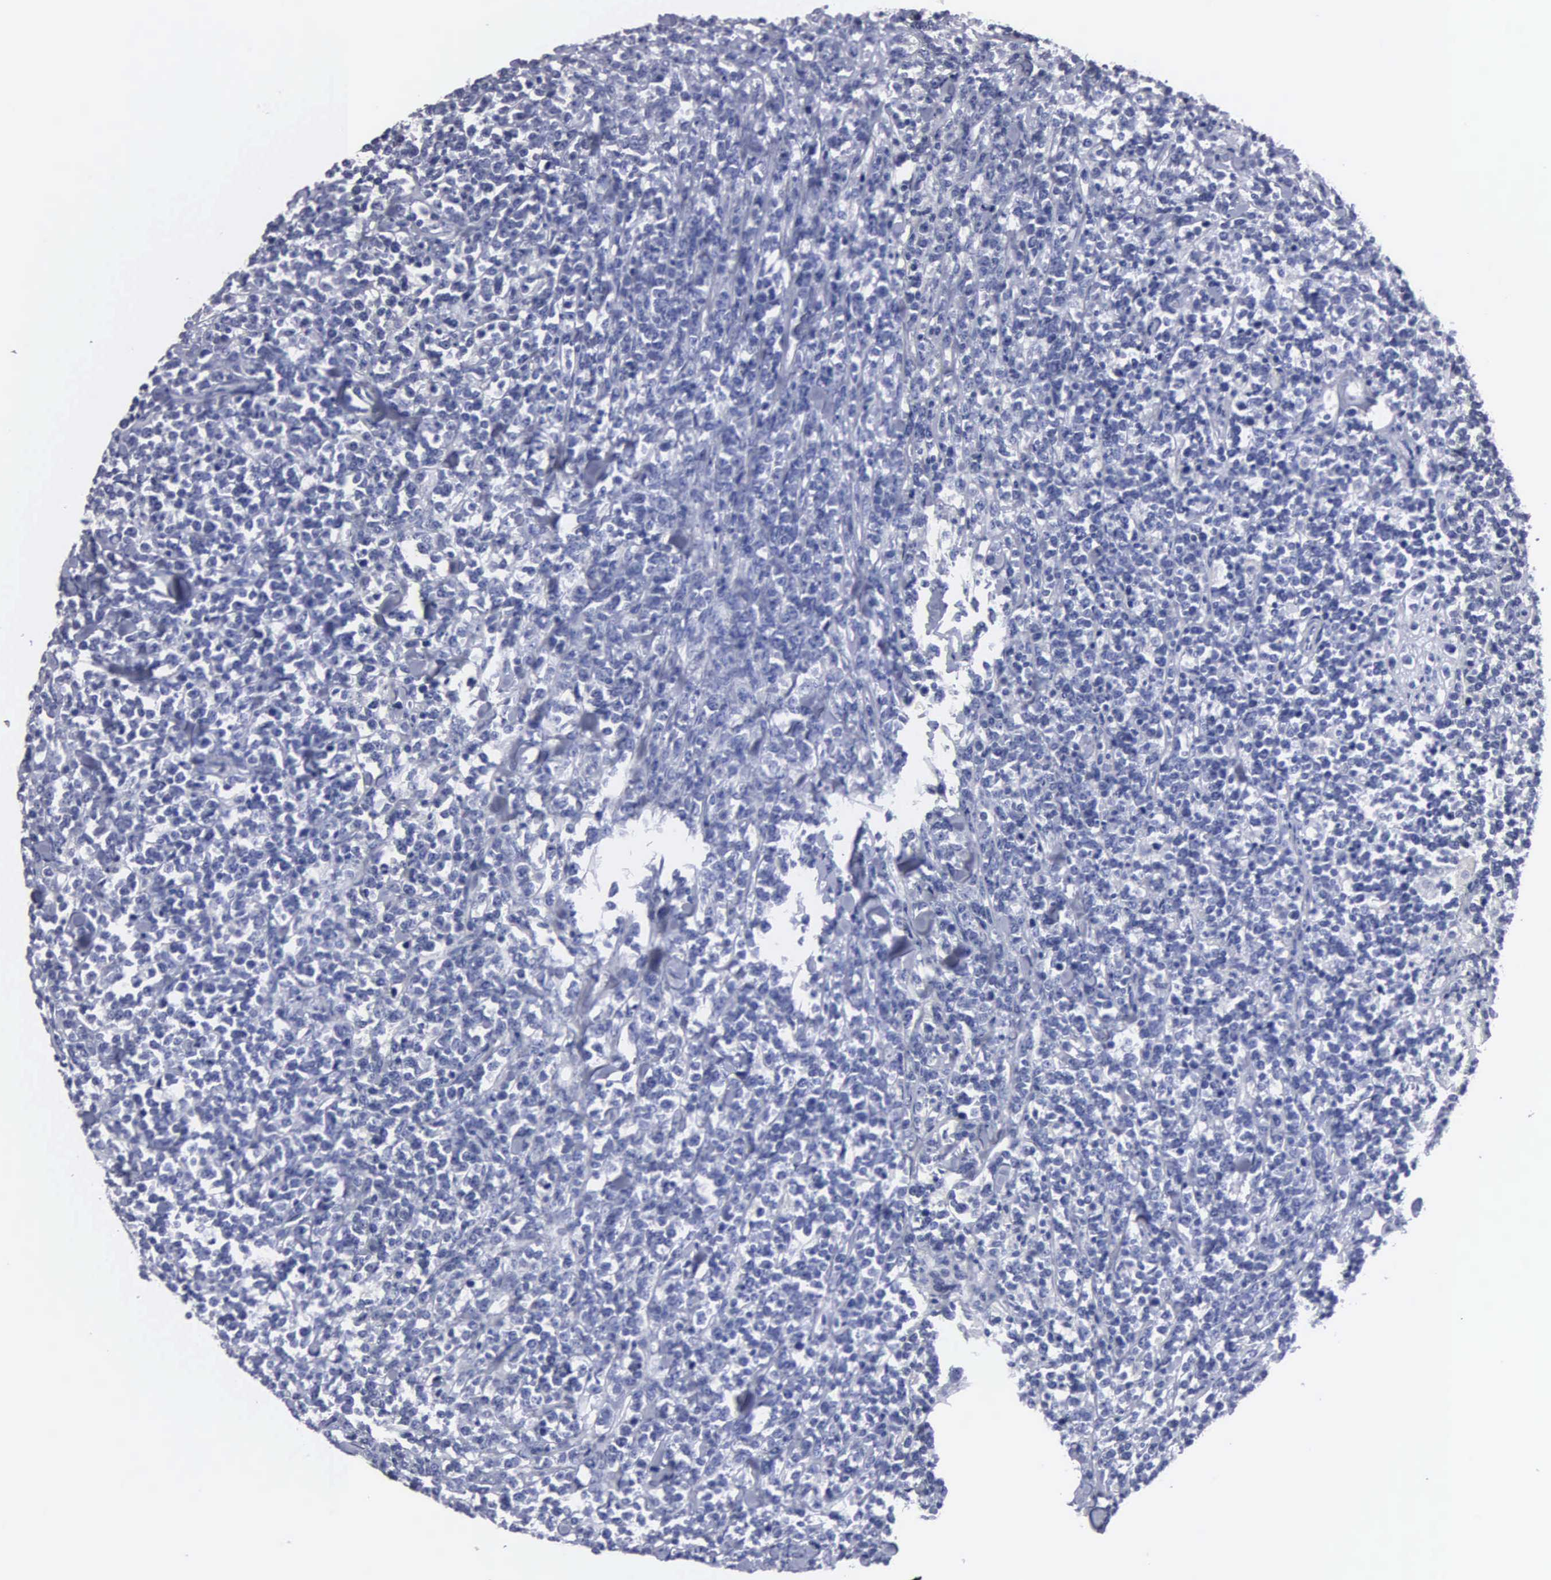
{"staining": {"intensity": "negative", "quantity": "none", "location": "none"}, "tissue": "lymphoma", "cell_type": "Tumor cells", "image_type": "cancer", "snomed": [{"axis": "morphology", "description": "Malignant lymphoma, non-Hodgkin's type, High grade"}, {"axis": "topography", "description": "Small intestine"}, {"axis": "topography", "description": "Colon"}], "caption": "This micrograph is of malignant lymphoma, non-Hodgkin's type (high-grade) stained with IHC to label a protein in brown with the nuclei are counter-stained blue. There is no staining in tumor cells. The staining was performed using DAB (3,3'-diaminobenzidine) to visualize the protein expression in brown, while the nuclei were stained in blue with hematoxylin (Magnification: 20x).", "gene": "UPB1", "patient": {"sex": "male", "age": 8}}